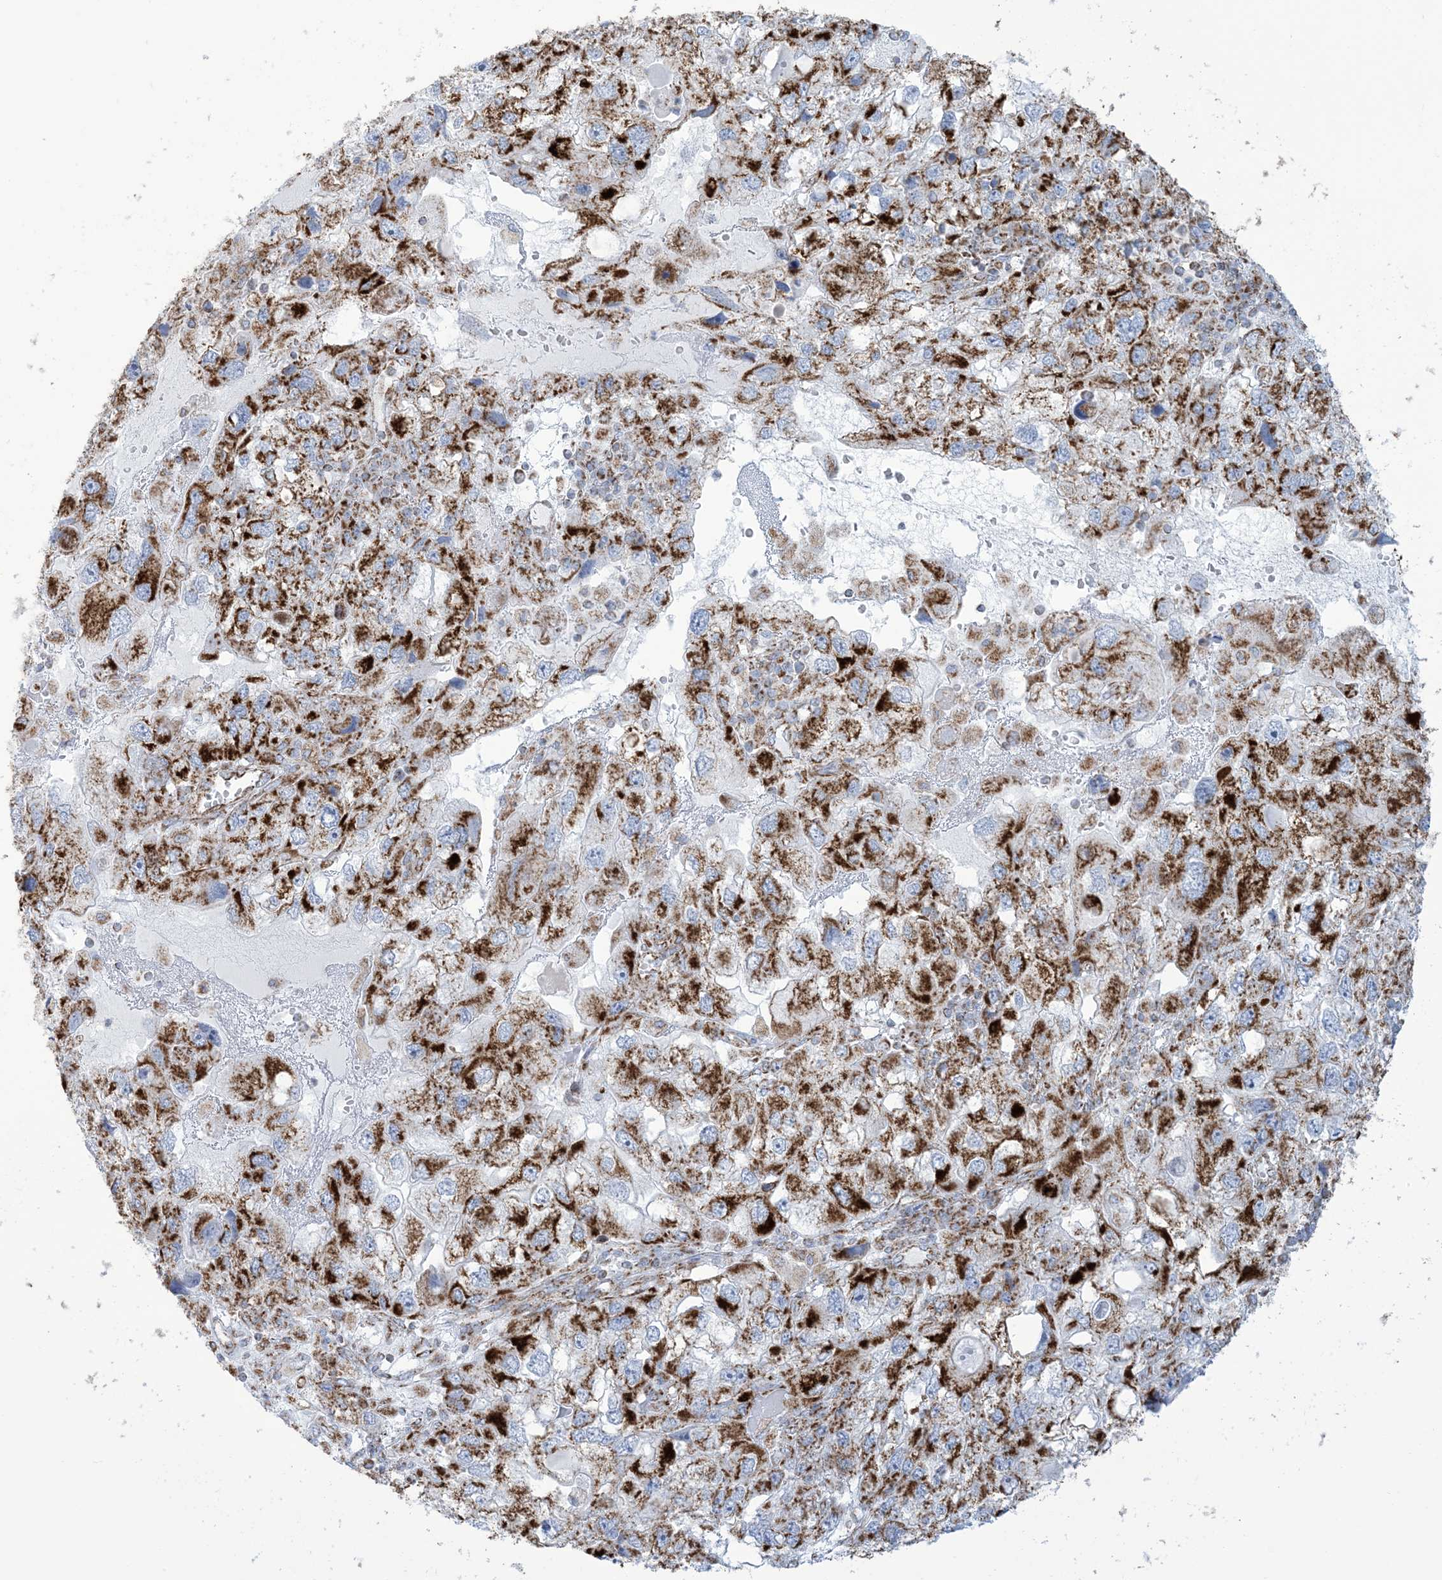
{"staining": {"intensity": "strong", "quantity": ">75%", "location": "cytoplasmic/membranous"}, "tissue": "endometrial cancer", "cell_type": "Tumor cells", "image_type": "cancer", "snomed": [{"axis": "morphology", "description": "Adenocarcinoma, NOS"}, {"axis": "topography", "description": "Endometrium"}], "caption": "Human adenocarcinoma (endometrial) stained with a brown dye exhibits strong cytoplasmic/membranous positive staining in about >75% of tumor cells.", "gene": "SAMM50", "patient": {"sex": "female", "age": 49}}